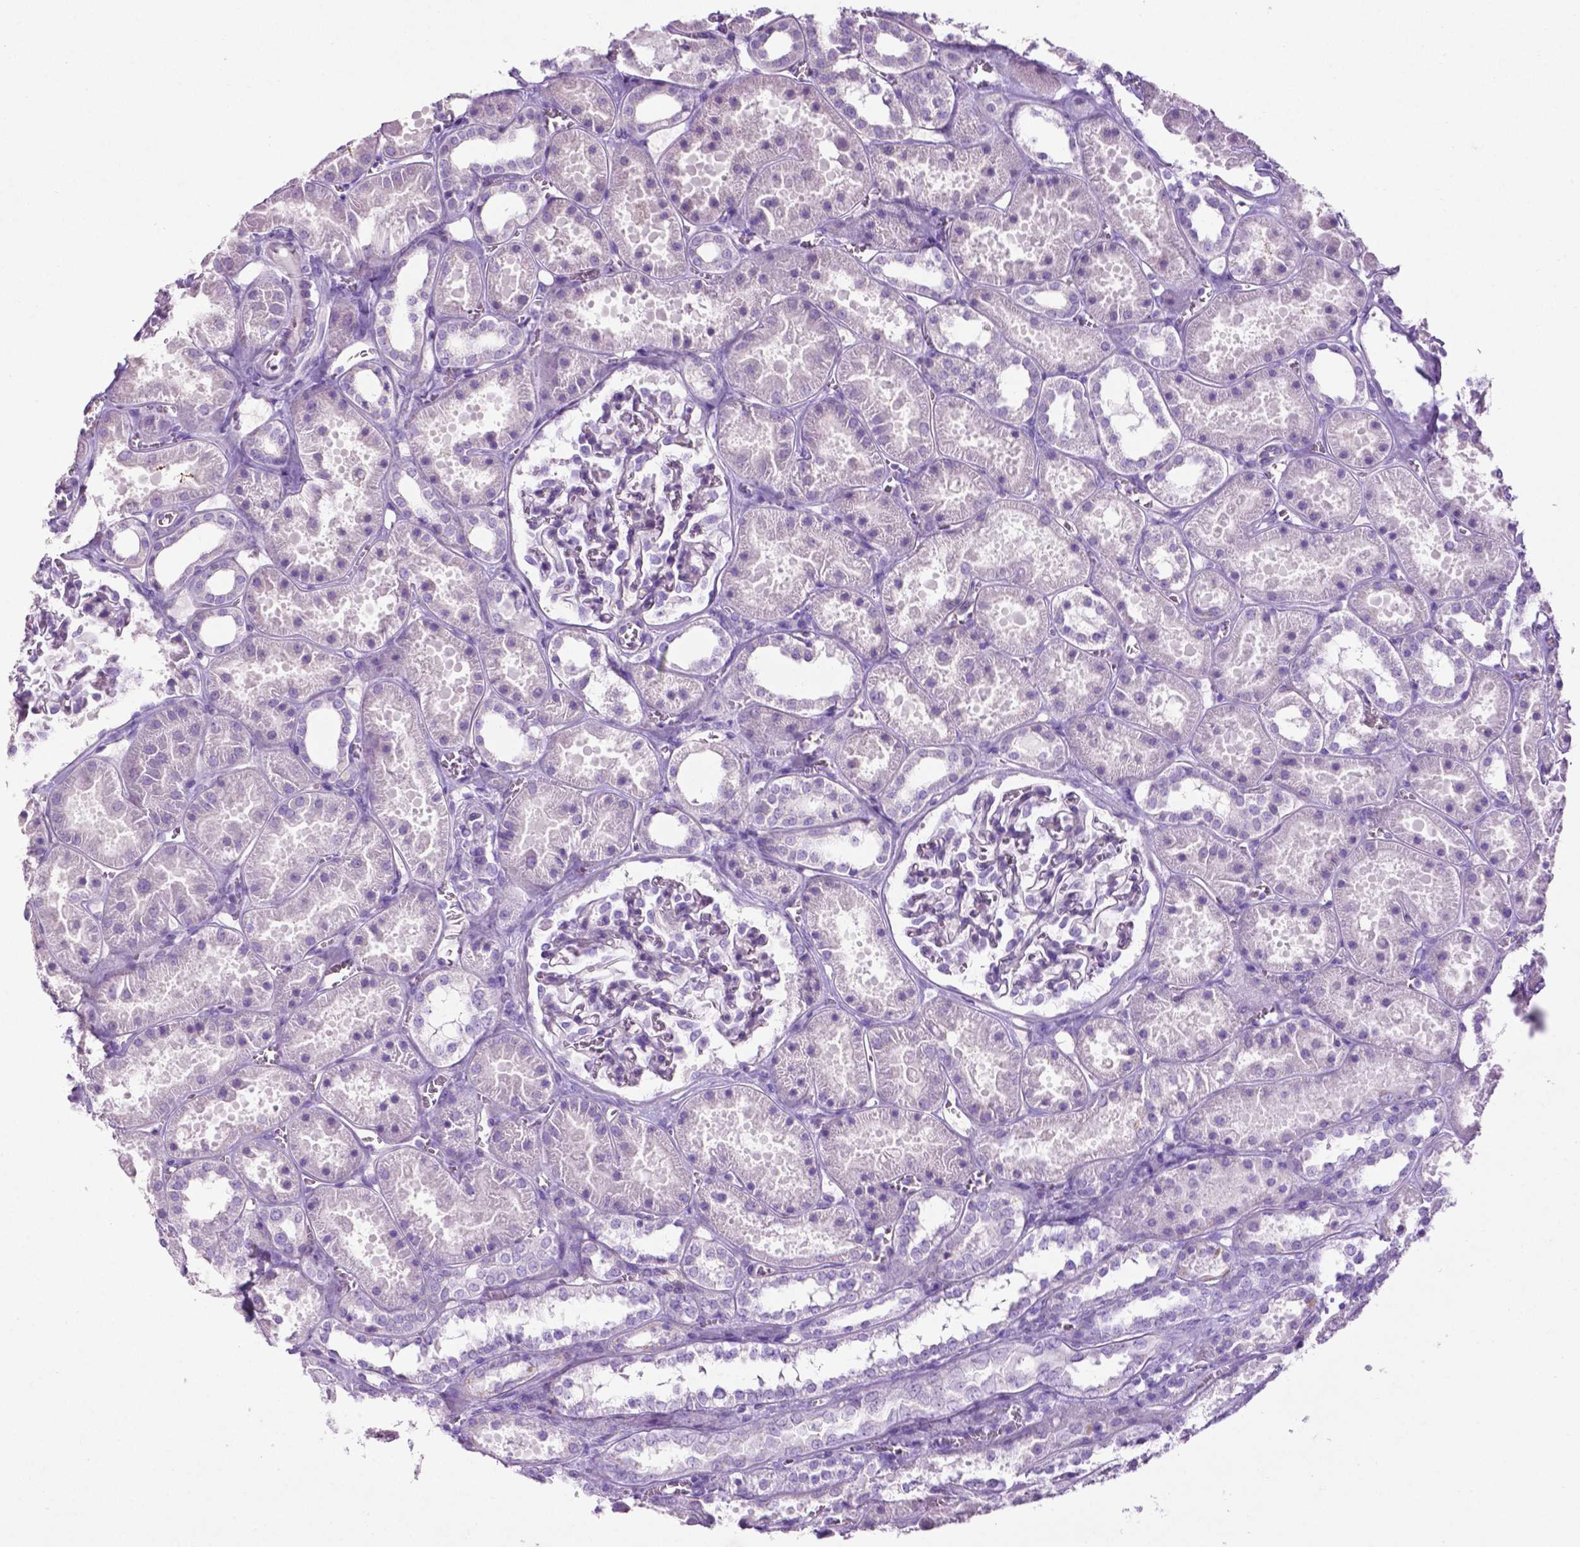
{"staining": {"intensity": "negative", "quantity": "none", "location": "none"}, "tissue": "kidney", "cell_type": "Cells in glomeruli", "image_type": "normal", "snomed": [{"axis": "morphology", "description": "Normal tissue, NOS"}, {"axis": "topography", "description": "Kidney"}], "caption": "This histopathology image is of benign kidney stained with immunohistochemistry (IHC) to label a protein in brown with the nuclei are counter-stained blue. There is no expression in cells in glomeruli. (DAB immunohistochemistry (IHC) visualized using brightfield microscopy, high magnification).", "gene": "PHGR1", "patient": {"sex": "female", "age": 41}}